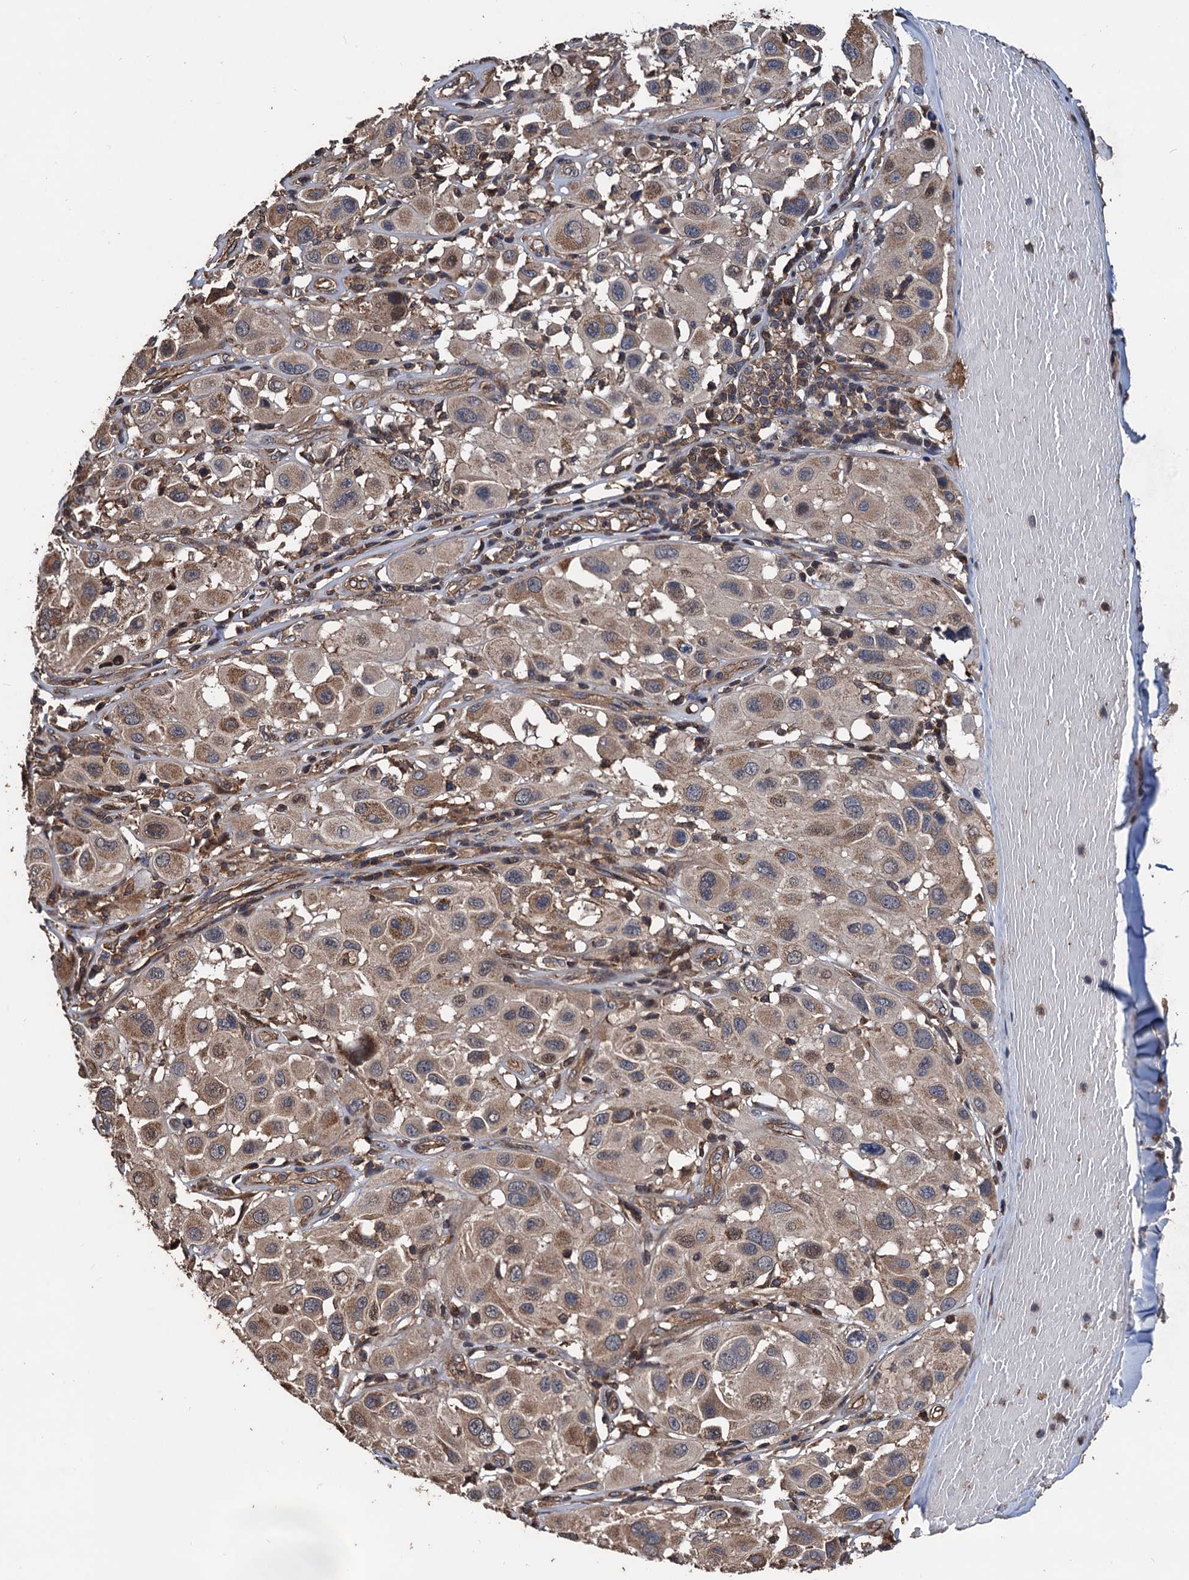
{"staining": {"intensity": "moderate", "quantity": ">75%", "location": "cytoplasmic/membranous"}, "tissue": "melanoma", "cell_type": "Tumor cells", "image_type": "cancer", "snomed": [{"axis": "morphology", "description": "Malignant melanoma, Metastatic site"}, {"axis": "topography", "description": "Skin"}], "caption": "A brown stain highlights moderate cytoplasmic/membranous expression of a protein in melanoma tumor cells.", "gene": "PPP4R1", "patient": {"sex": "male", "age": 41}}